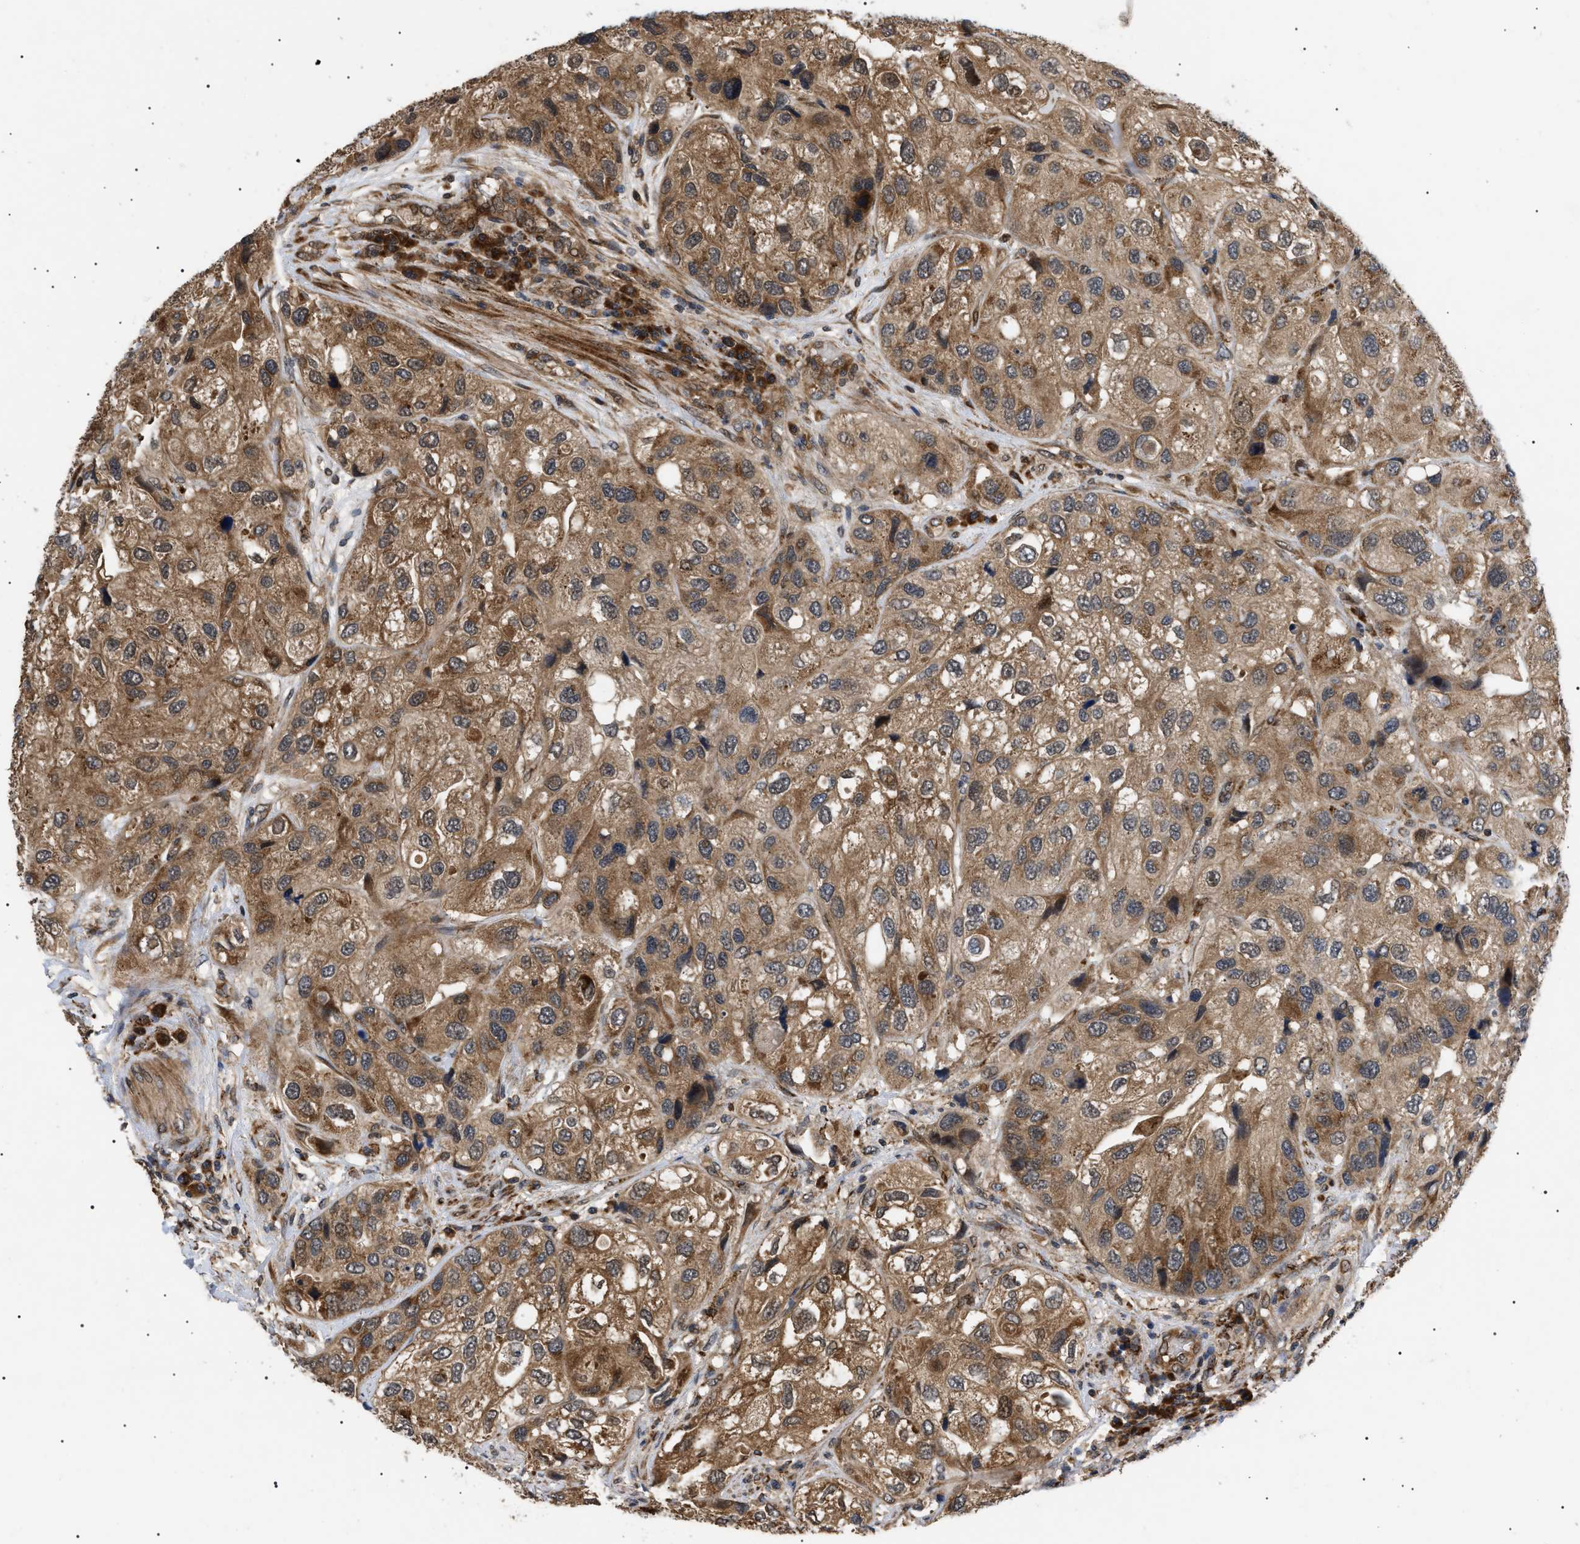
{"staining": {"intensity": "moderate", "quantity": ">75%", "location": "cytoplasmic/membranous,nuclear"}, "tissue": "urothelial cancer", "cell_type": "Tumor cells", "image_type": "cancer", "snomed": [{"axis": "morphology", "description": "Urothelial carcinoma, High grade"}, {"axis": "topography", "description": "Urinary bladder"}], "caption": "Immunohistochemical staining of human high-grade urothelial carcinoma demonstrates medium levels of moderate cytoplasmic/membranous and nuclear protein expression in approximately >75% of tumor cells.", "gene": "ASTL", "patient": {"sex": "female", "age": 64}}